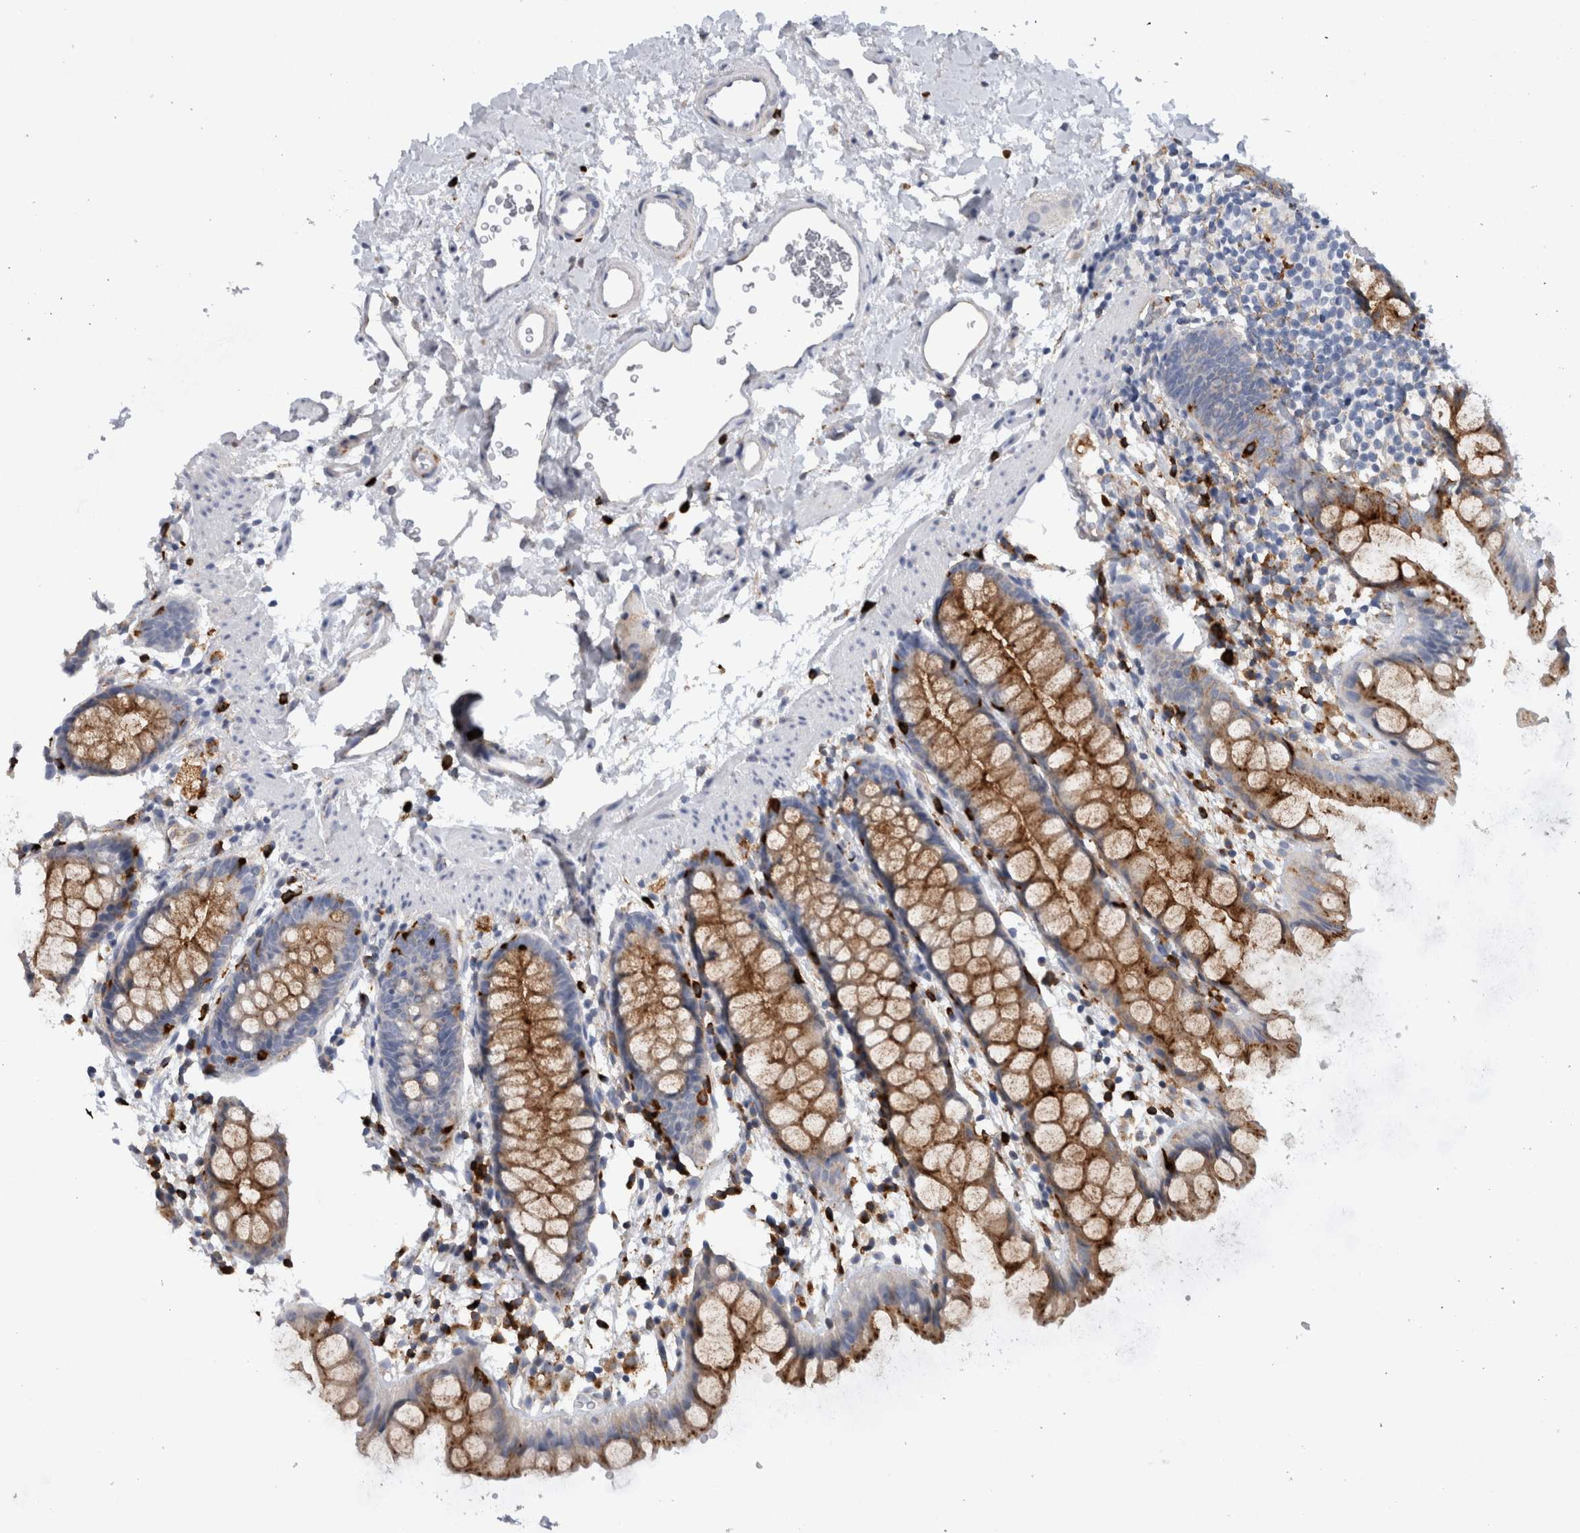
{"staining": {"intensity": "moderate", "quantity": ">75%", "location": "cytoplasmic/membranous"}, "tissue": "rectum", "cell_type": "Glandular cells", "image_type": "normal", "snomed": [{"axis": "morphology", "description": "Normal tissue, NOS"}, {"axis": "topography", "description": "Rectum"}], "caption": "Human rectum stained with a brown dye shows moderate cytoplasmic/membranous positive positivity in about >75% of glandular cells.", "gene": "CD63", "patient": {"sex": "female", "age": 65}}